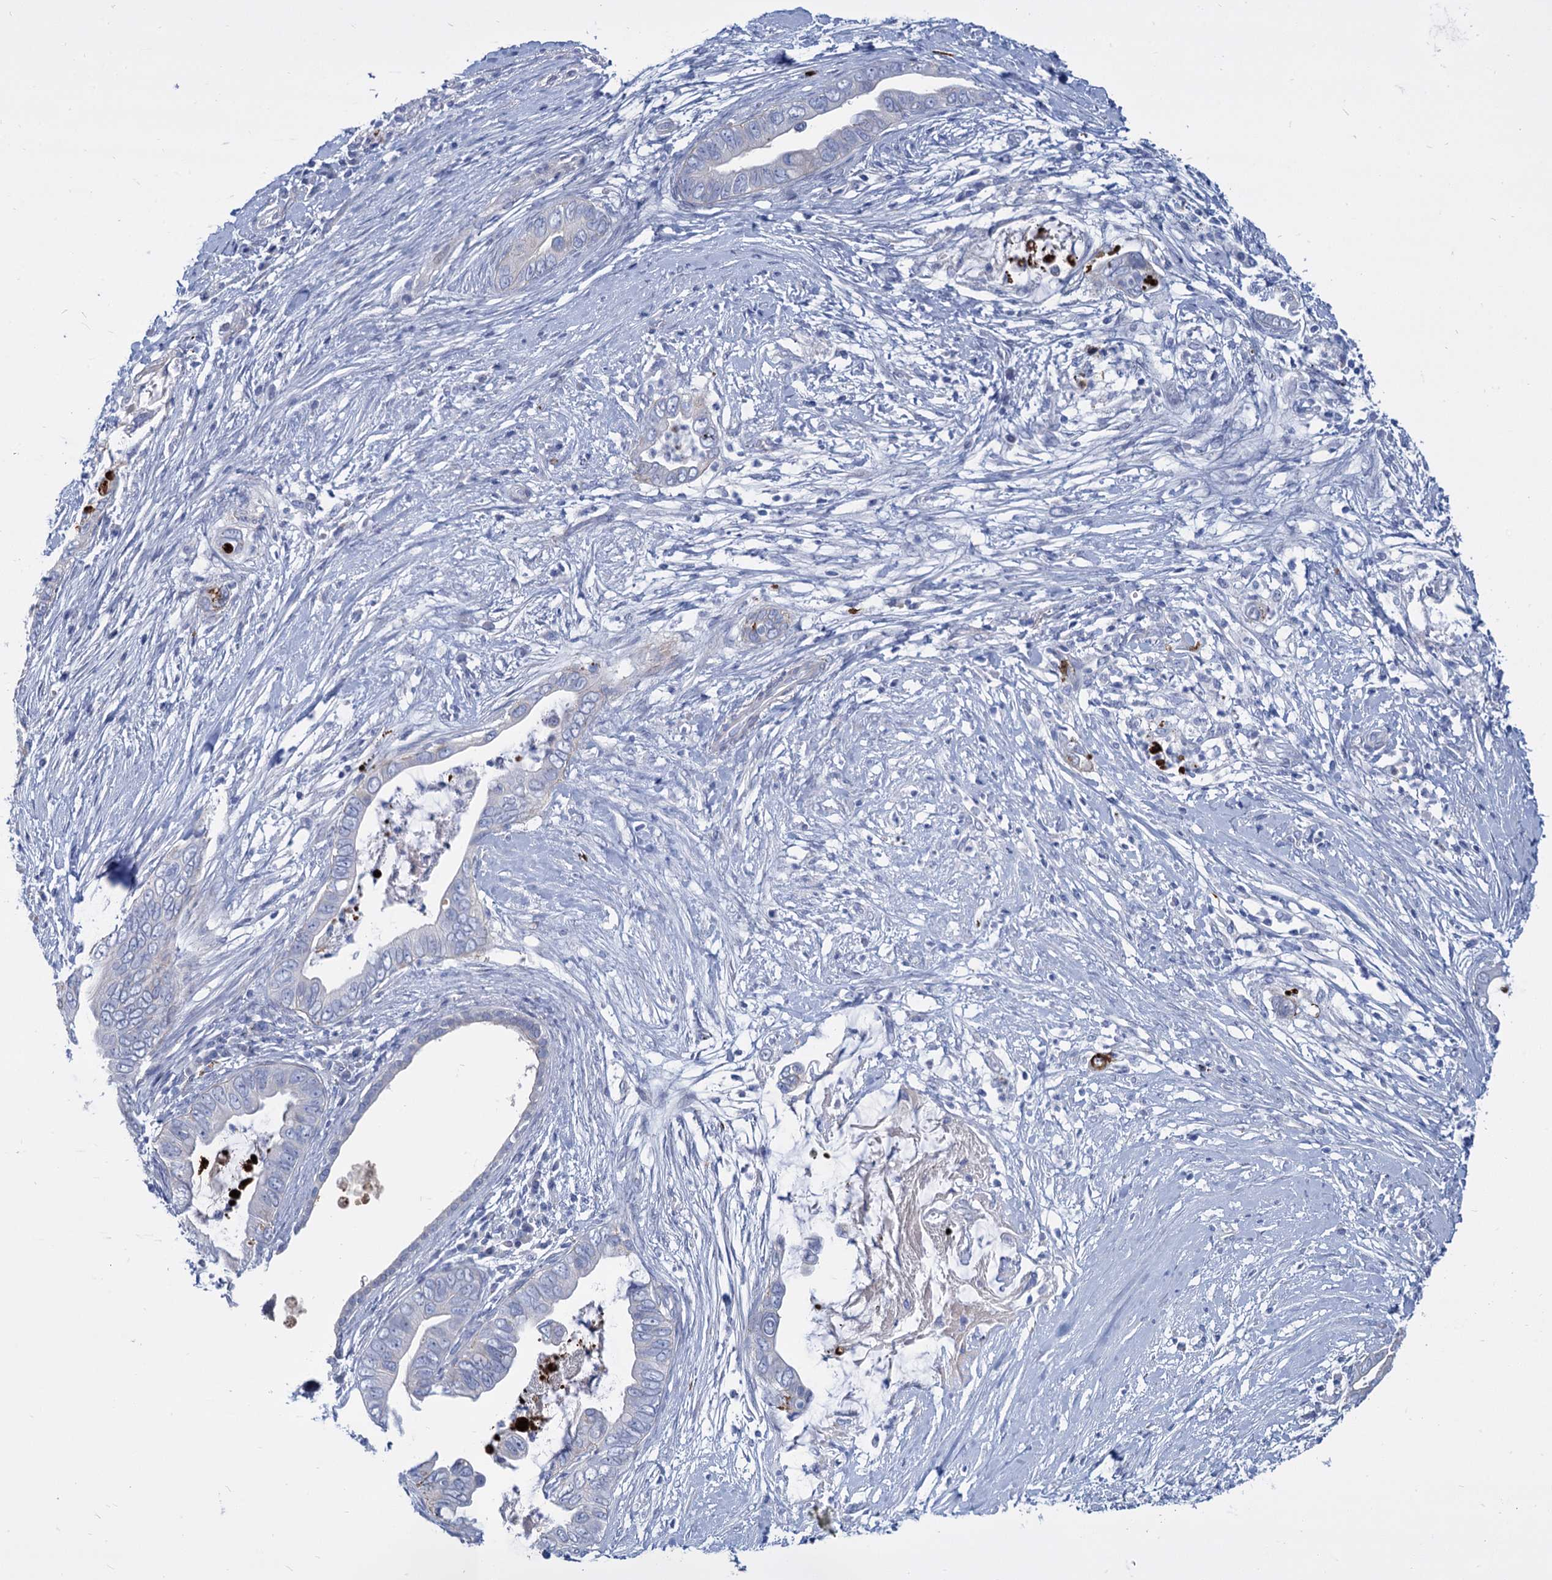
{"staining": {"intensity": "negative", "quantity": "none", "location": "none"}, "tissue": "pancreatic cancer", "cell_type": "Tumor cells", "image_type": "cancer", "snomed": [{"axis": "morphology", "description": "Adenocarcinoma, NOS"}, {"axis": "topography", "description": "Pancreas"}], "caption": "Pancreatic cancer stained for a protein using immunohistochemistry (IHC) demonstrates no expression tumor cells.", "gene": "TRIM77", "patient": {"sex": "male", "age": 75}}